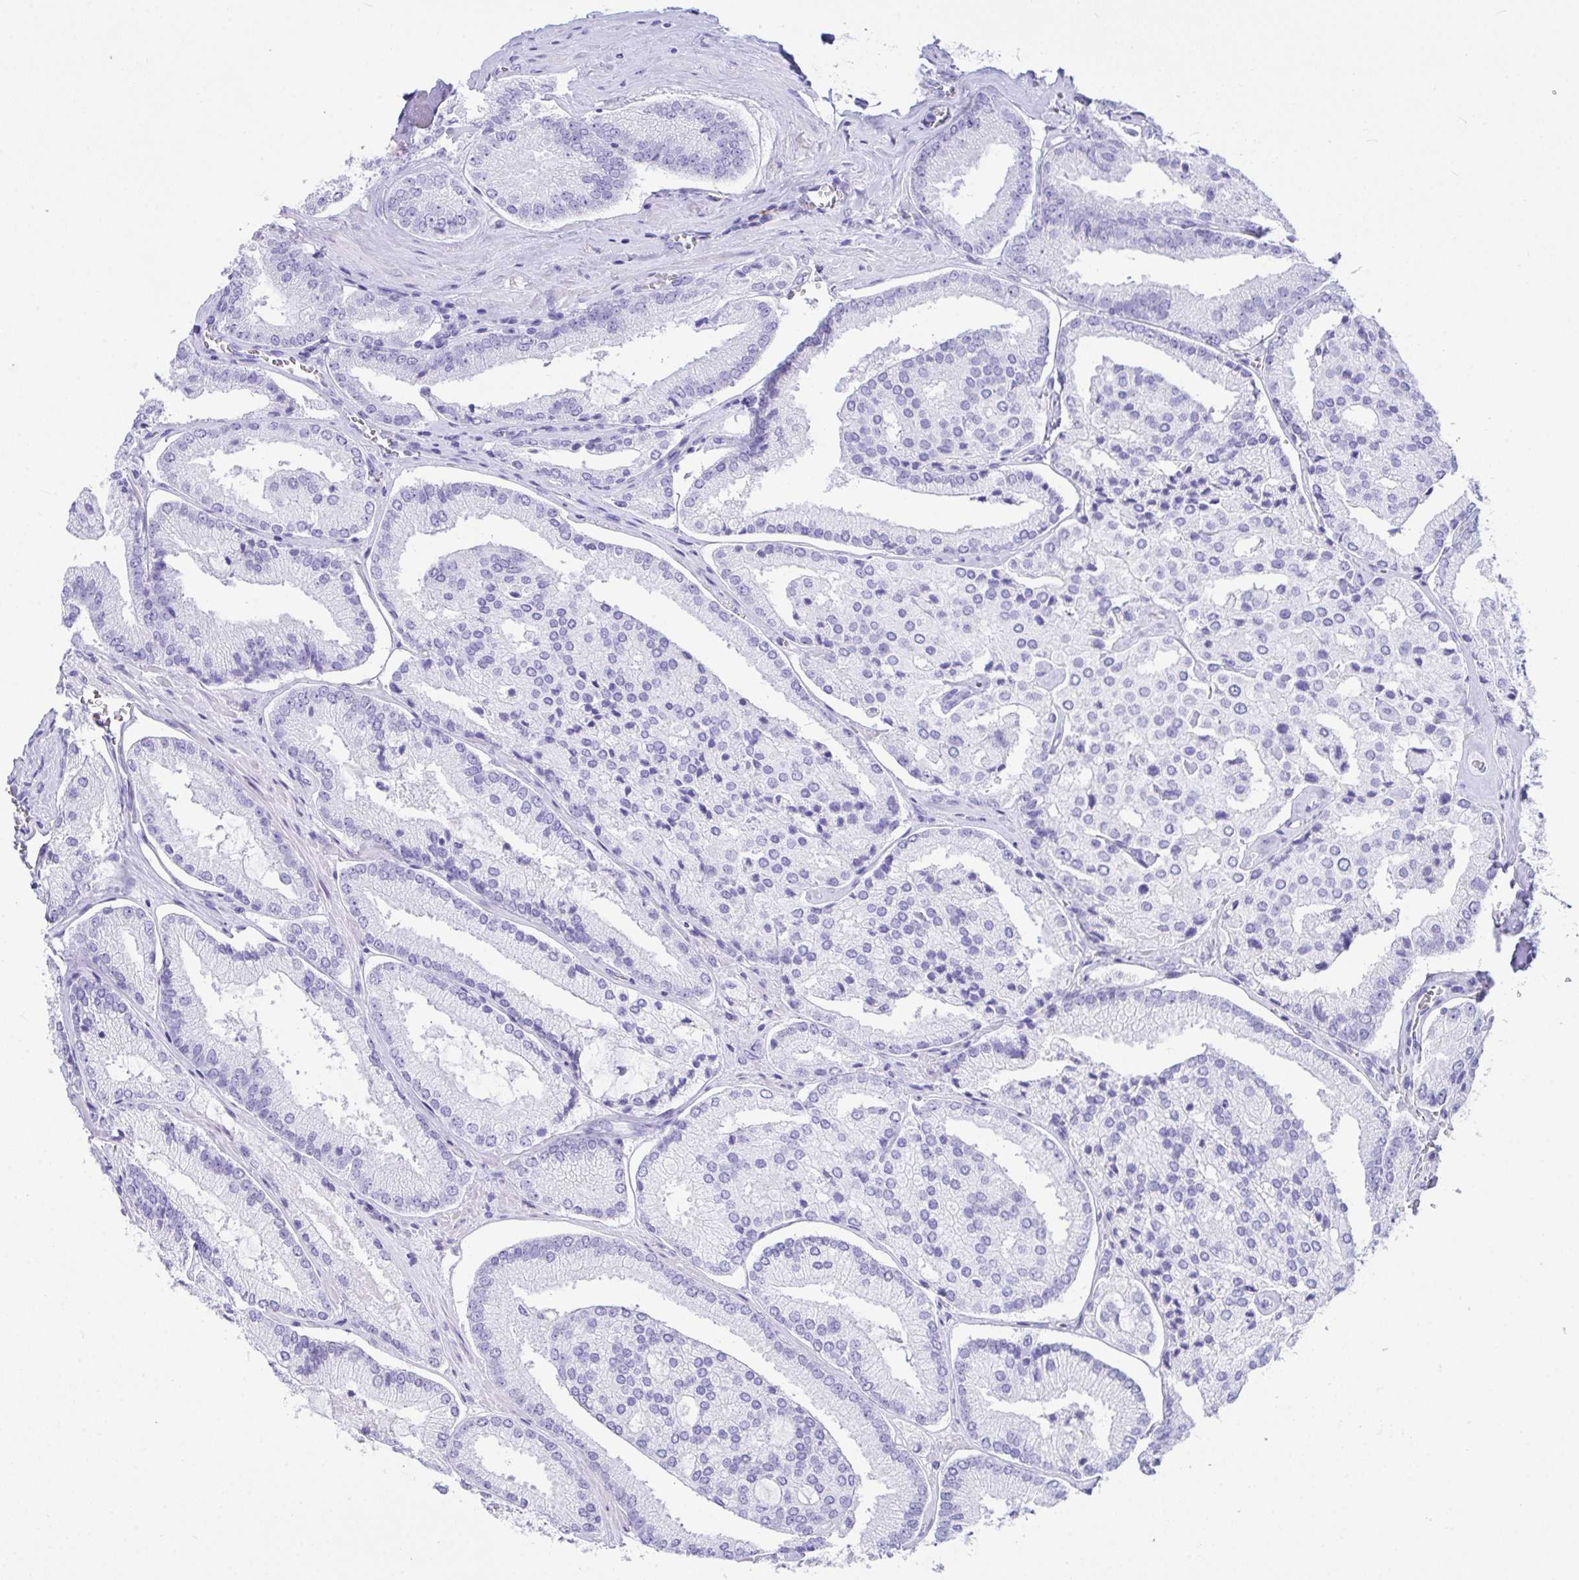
{"staining": {"intensity": "negative", "quantity": "none", "location": "none"}, "tissue": "prostate cancer", "cell_type": "Tumor cells", "image_type": "cancer", "snomed": [{"axis": "morphology", "description": "Adenocarcinoma, High grade"}, {"axis": "topography", "description": "Prostate"}], "caption": "Tumor cells show no significant protein positivity in prostate cancer.", "gene": "BEST4", "patient": {"sex": "male", "age": 73}}